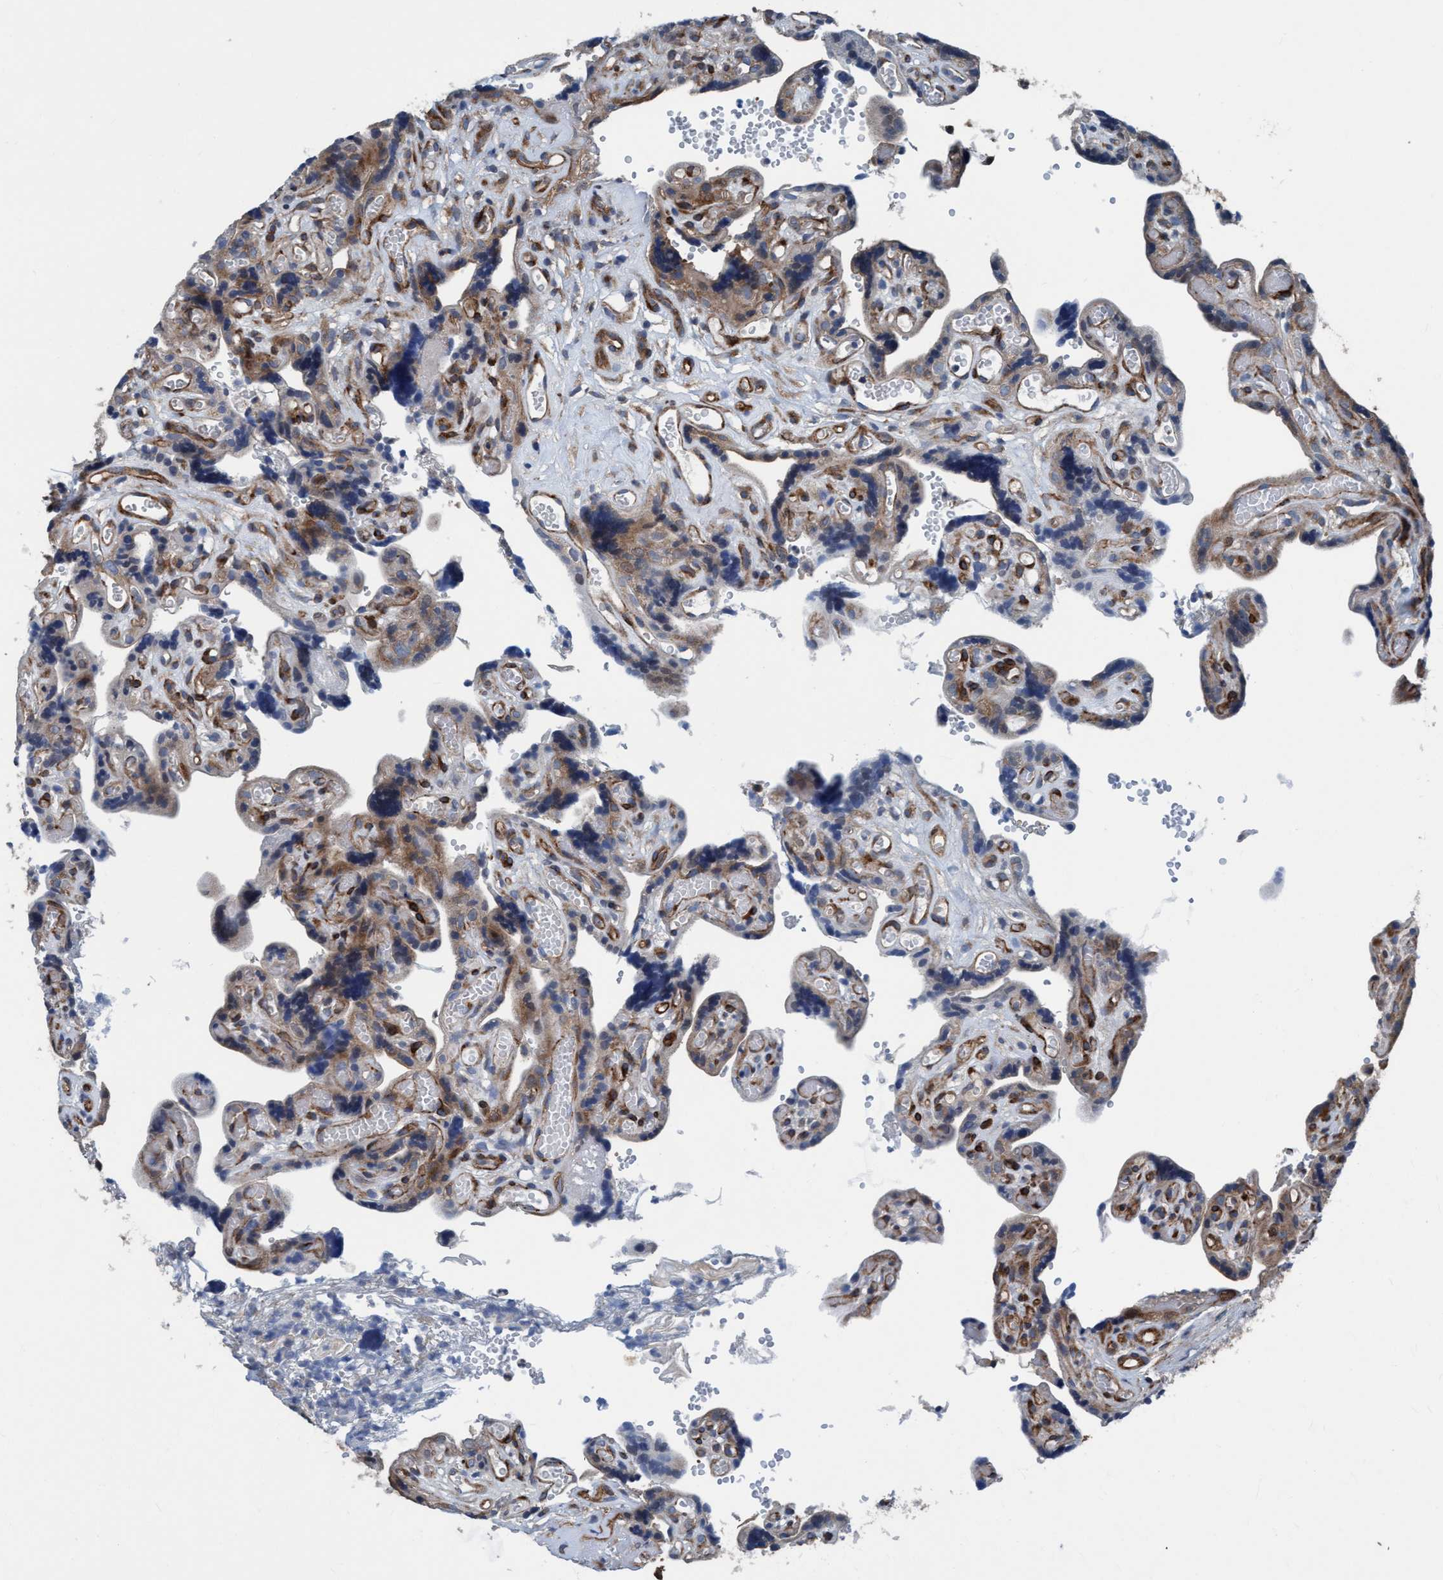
{"staining": {"intensity": "strong", "quantity": ">75%", "location": "cytoplasmic/membranous"}, "tissue": "placenta", "cell_type": "Decidual cells", "image_type": "normal", "snomed": [{"axis": "morphology", "description": "Normal tissue, NOS"}, {"axis": "topography", "description": "Placenta"}], "caption": "Approximately >75% of decidual cells in unremarkable human placenta show strong cytoplasmic/membranous protein expression as visualized by brown immunohistochemical staining.", "gene": "NMT1", "patient": {"sex": "female", "age": 30}}